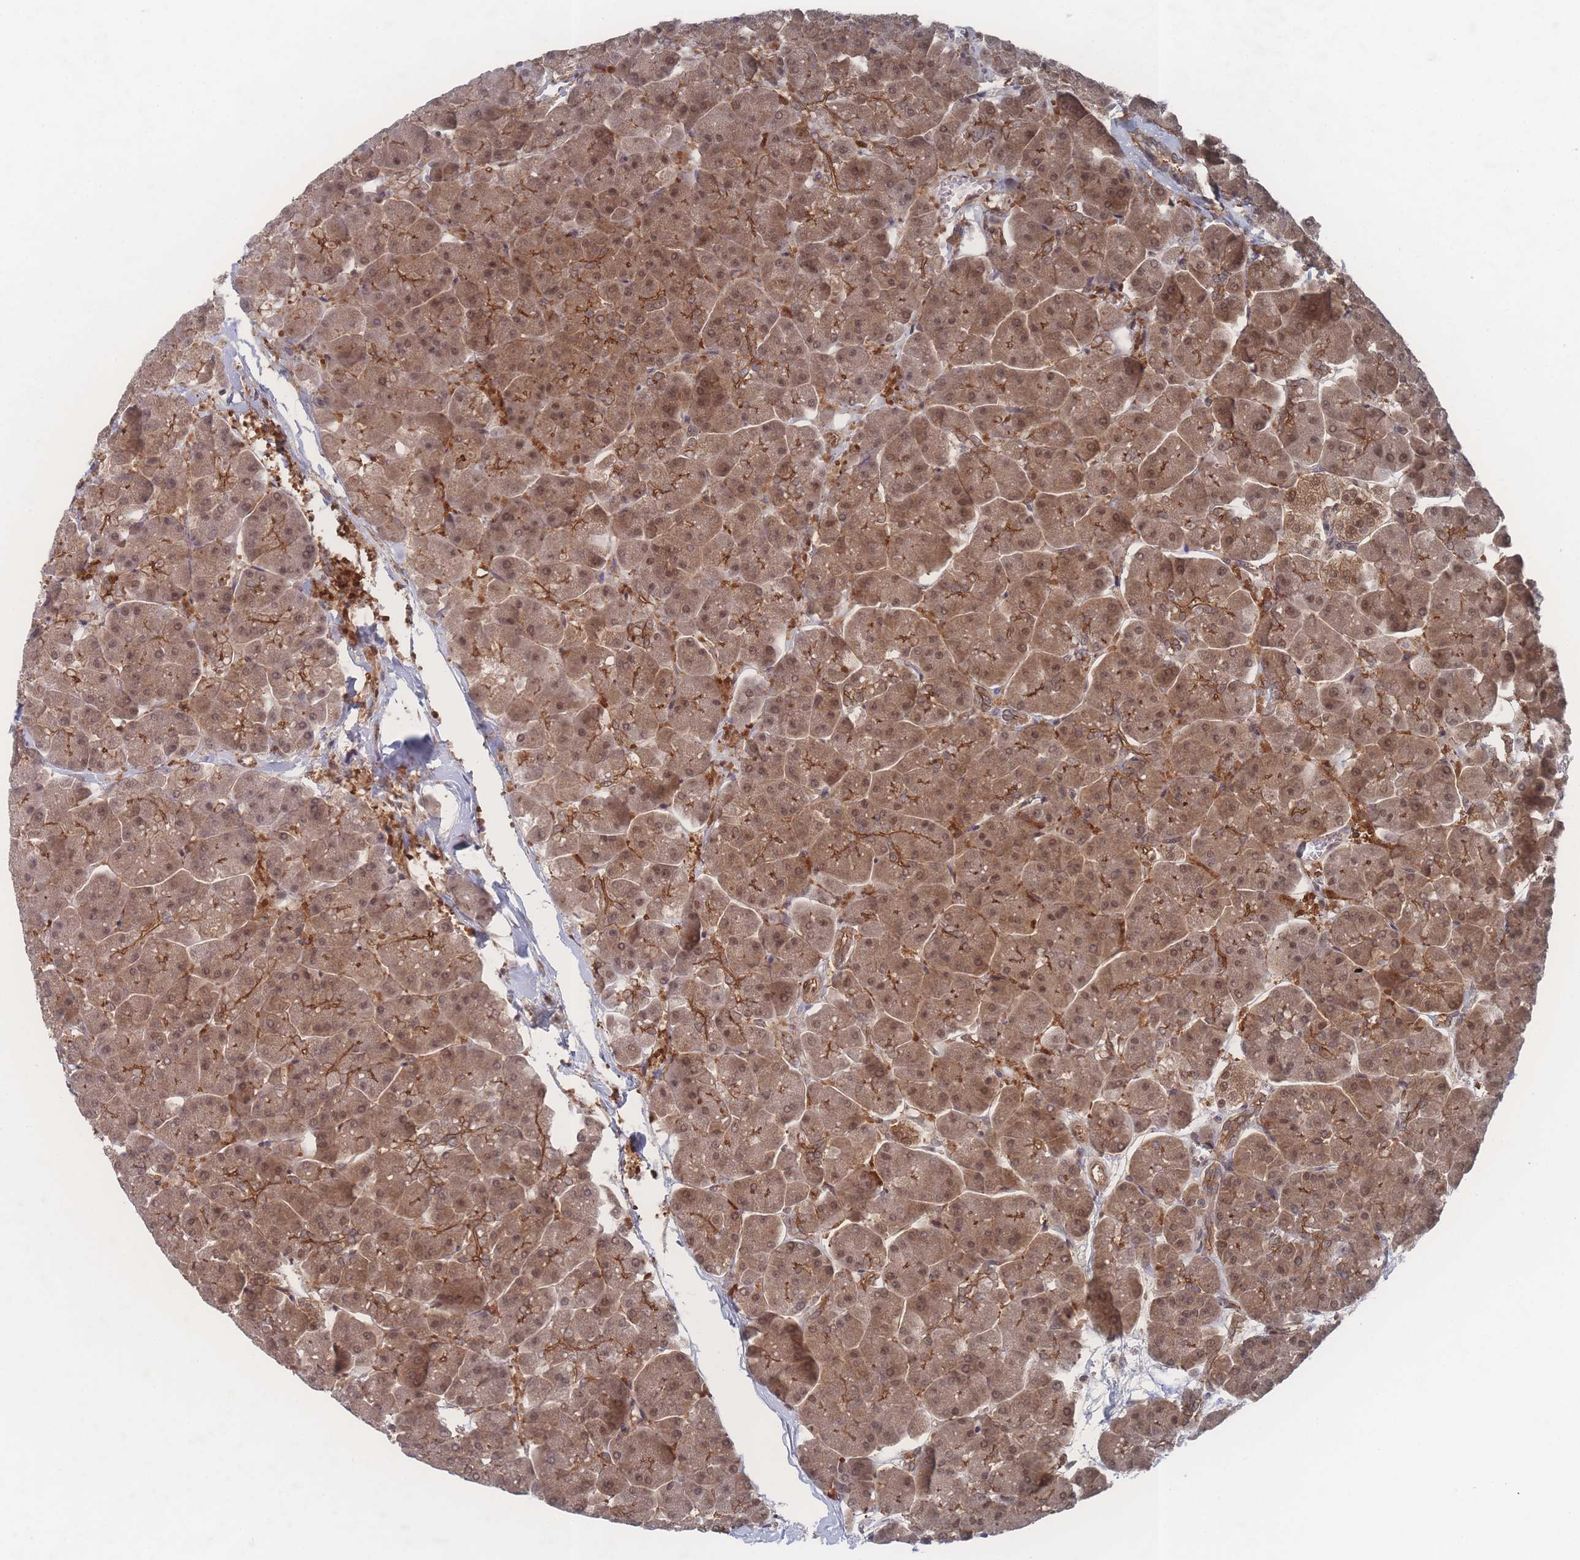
{"staining": {"intensity": "moderate", "quantity": ">75%", "location": "cytoplasmic/membranous,nuclear"}, "tissue": "pancreas", "cell_type": "Exocrine glandular cells", "image_type": "normal", "snomed": [{"axis": "morphology", "description": "Normal tissue, NOS"}, {"axis": "topography", "description": "Pancreas"}, {"axis": "topography", "description": "Peripheral nerve tissue"}], "caption": "IHC micrograph of benign pancreas: human pancreas stained using immunohistochemistry displays medium levels of moderate protein expression localized specifically in the cytoplasmic/membranous,nuclear of exocrine glandular cells, appearing as a cytoplasmic/membranous,nuclear brown color.", "gene": "PSMA1", "patient": {"sex": "male", "age": 54}}